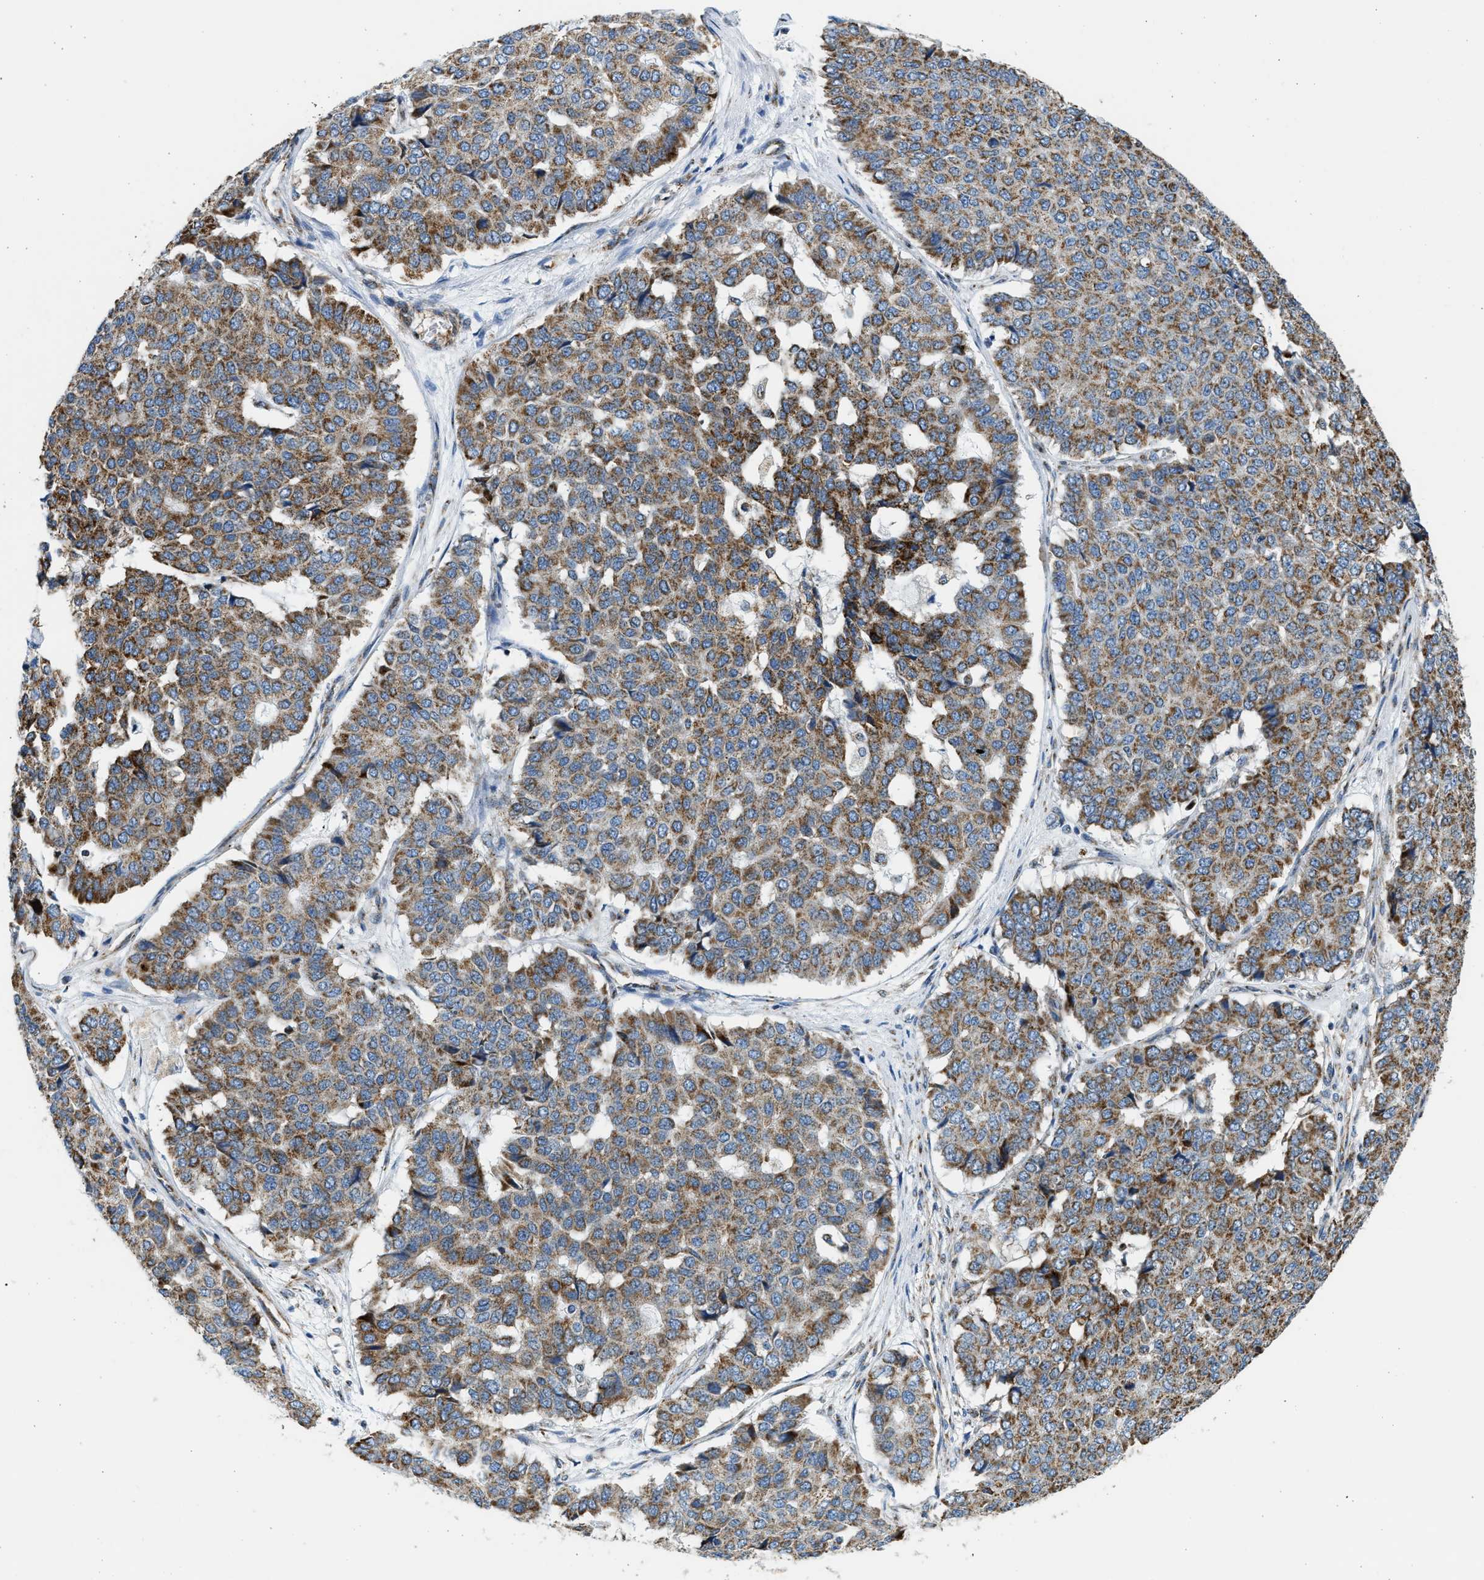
{"staining": {"intensity": "strong", "quantity": ">75%", "location": "cytoplasmic/membranous"}, "tissue": "pancreatic cancer", "cell_type": "Tumor cells", "image_type": "cancer", "snomed": [{"axis": "morphology", "description": "Adenocarcinoma, NOS"}, {"axis": "topography", "description": "Pancreas"}], "caption": "An immunohistochemistry image of tumor tissue is shown. Protein staining in brown highlights strong cytoplasmic/membranous positivity in pancreatic adenocarcinoma within tumor cells. (DAB IHC, brown staining for protein, blue staining for nuclei).", "gene": "KCNMB3", "patient": {"sex": "male", "age": 50}}